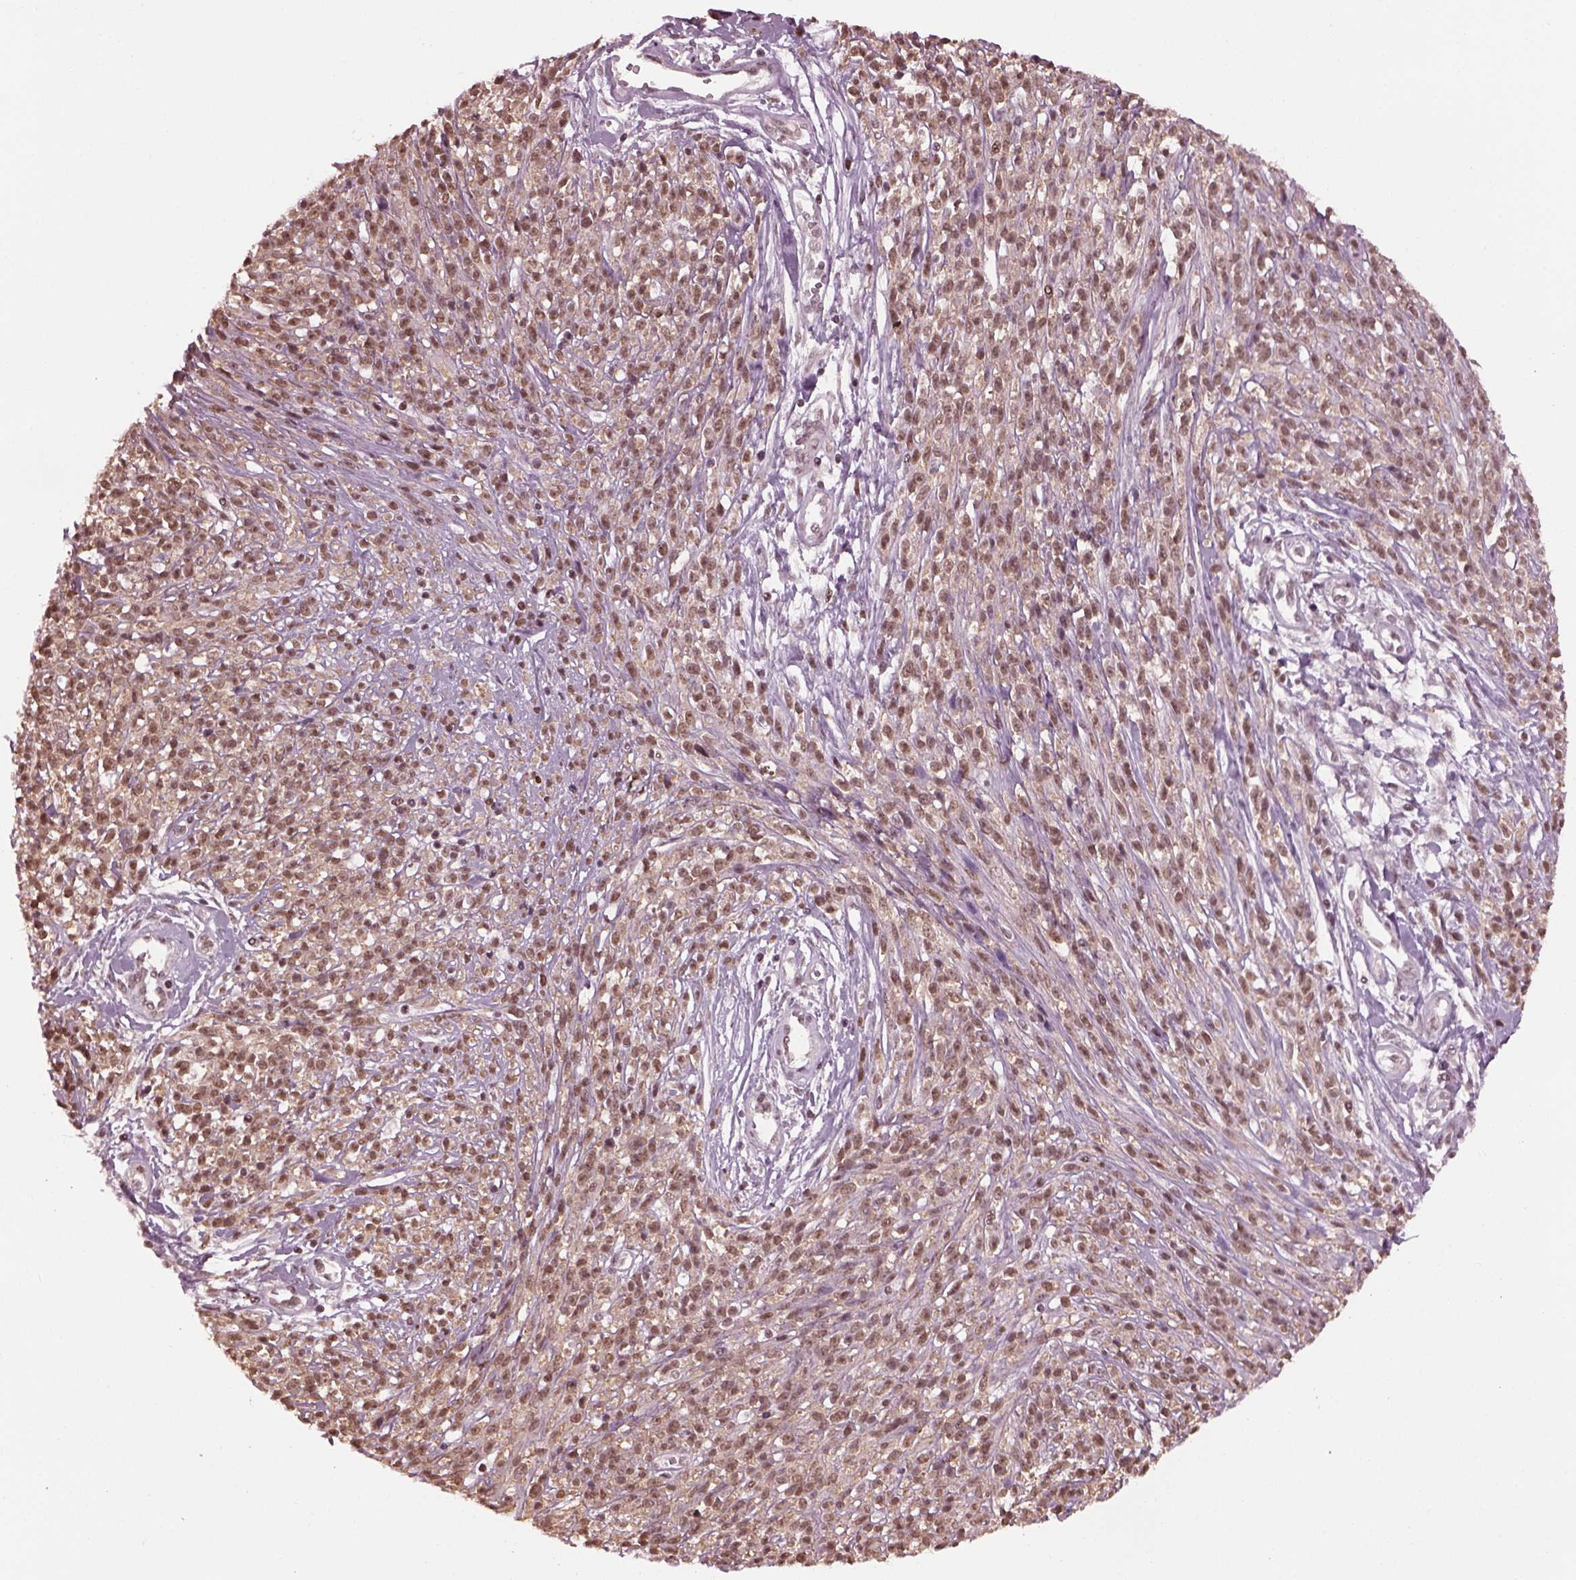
{"staining": {"intensity": "moderate", "quantity": ">75%", "location": "nuclear"}, "tissue": "melanoma", "cell_type": "Tumor cells", "image_type": "cancer", "snomed": [{"axis": "morphology", "description": "Malignant melanoma, NOS"}, {"axis": "topography", "description": "Skin"}, {"axis": "topography", "description": "Skin of trunk"}], "caption": "Immunohistochemistry photomicrograph of neoplastic tissue: human melanoma stained using IHC demonstrates medium levels of moderate protein expression localized specifically in the nuclear of tumor cells, appearing as a nuclear brown color.", "gene": "RUVBL2", "patient": {"sex": "male", "age": 74}}